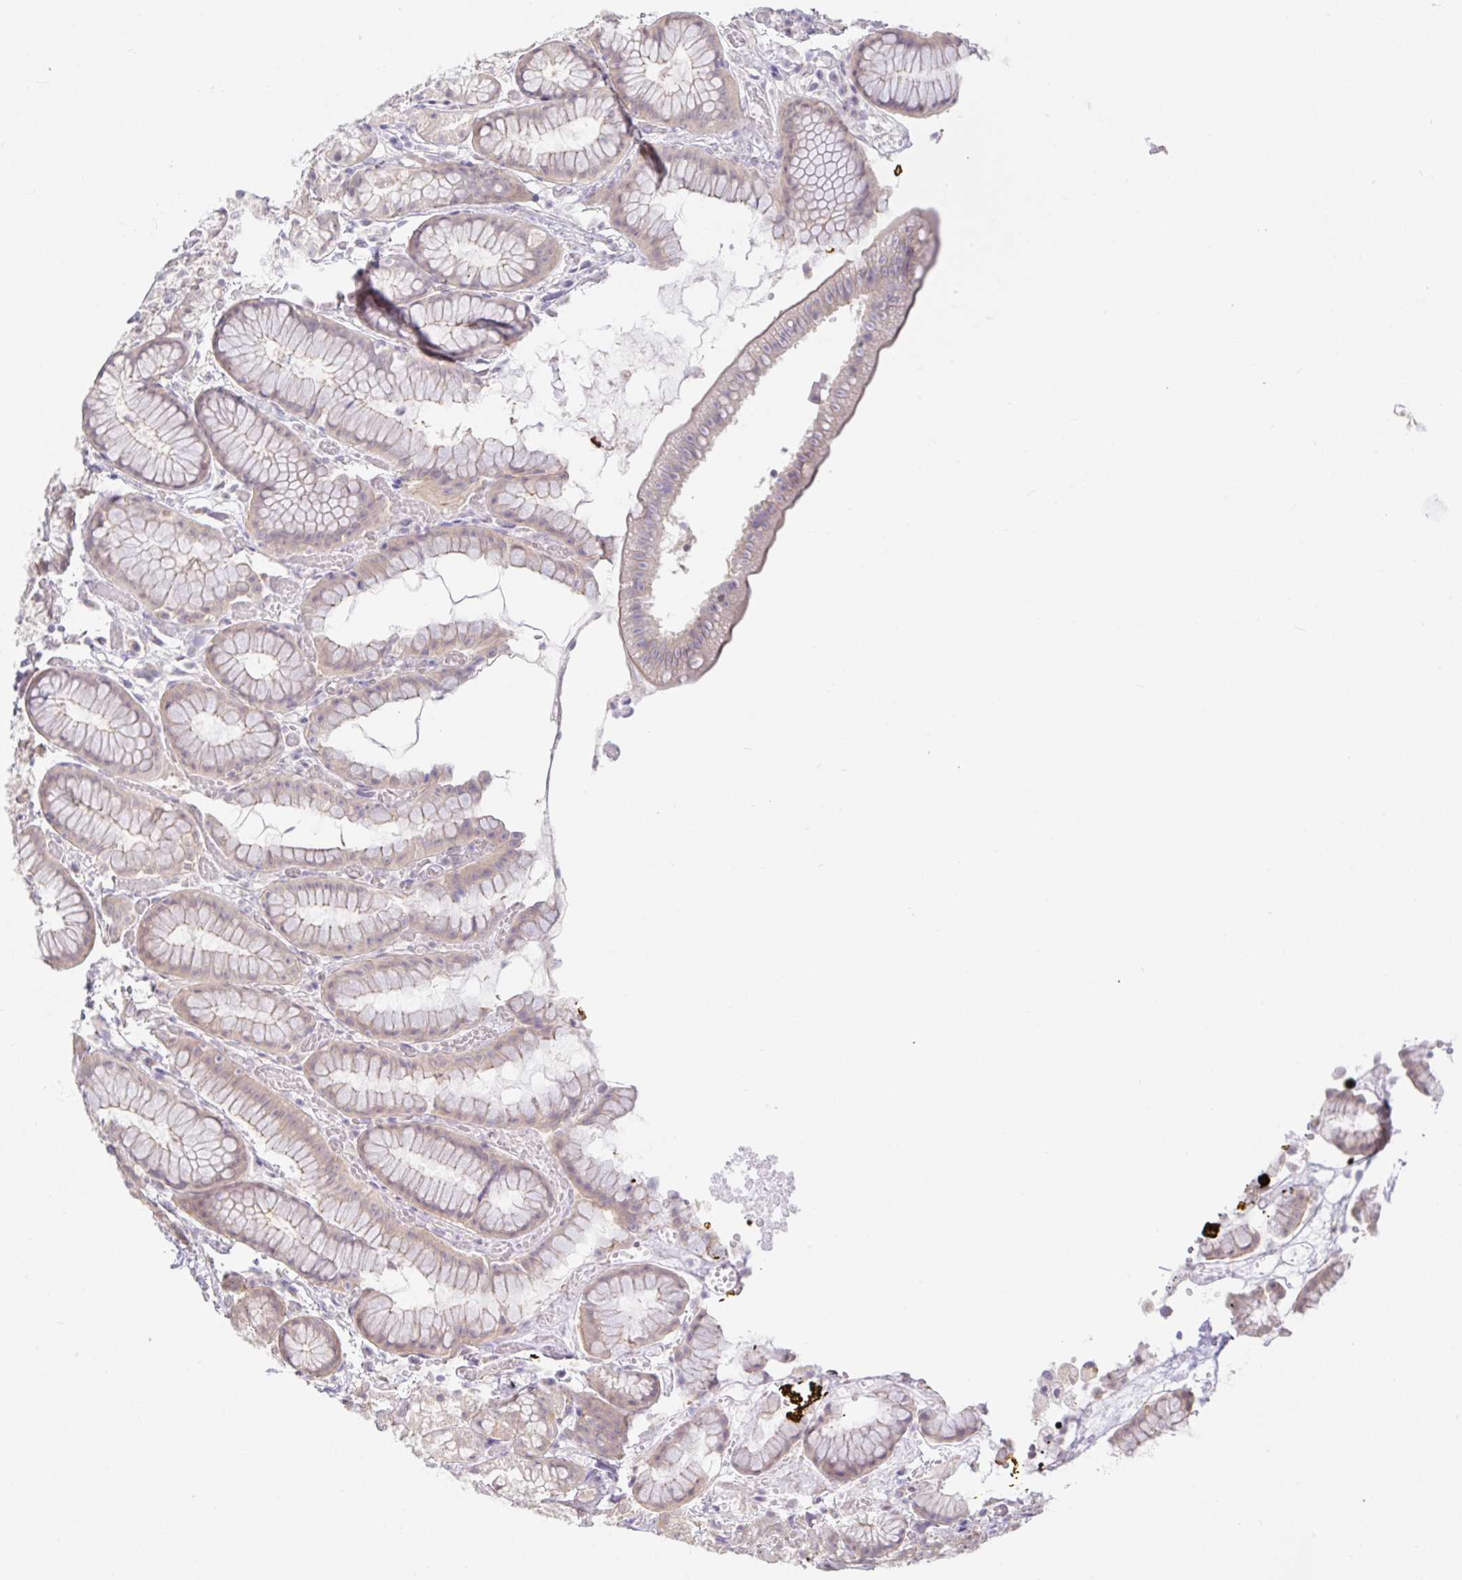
{"staining": {"intensity": "weak", "quantity": "<25%", "location": "cytoplasmic/membranous"}, "tissue": "stomach", "cell_type": "Glandular cells", "image_type": "normal", "snomed": [{"axis": "morphology", "description": "Normal tissue, NOS"}, {"axis": "topography", "description": "Smooth muscle"}, {"axis": "topography", "description": "Stomach"}], "caption": "The histopathology image exhibits no significant staining in glandular cells of stomach.", "gene": "HYPK", "patient": {"sex": "male", "age": 70}}